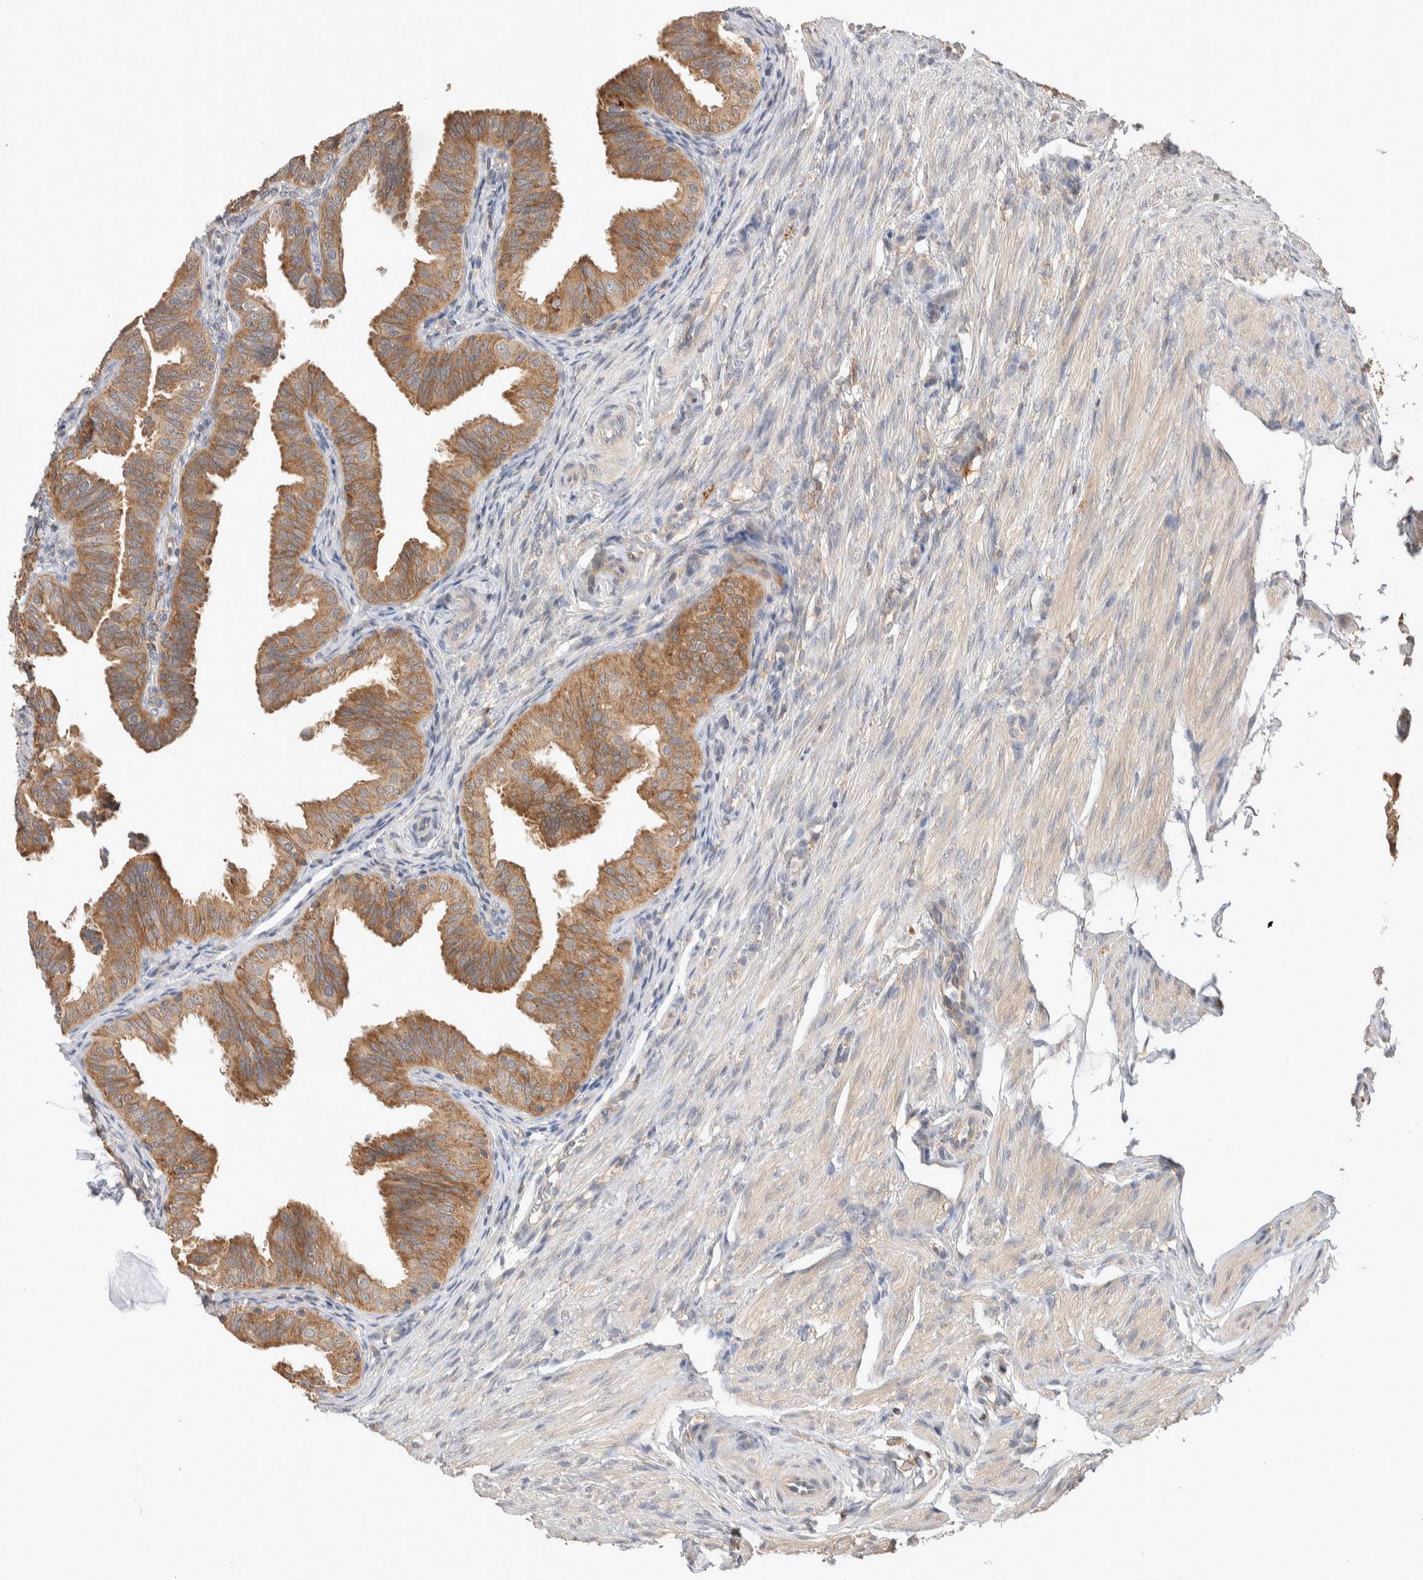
{"staining": {"intensity": "moderate", "quantity": ">75%", "location": "cytoplasmic/membranous"}, "tissue": "fallopian tube", "cell_type": "Glandular cells", "image_type": "normal", "snomed": [{"axis": "morphology", "description": "Normal tissue, NOS"}, {"axis": "topography", "description": "Fallopian tube"}], "caption": "Brown immunohistochemical staining in benign fallopian tube demonstrates moderate cytoplasmic/membranous staining in approximately >75% of glandular cells.", "gene": "DEPTOR", "patient": {"sex": "female", "age": 35}}